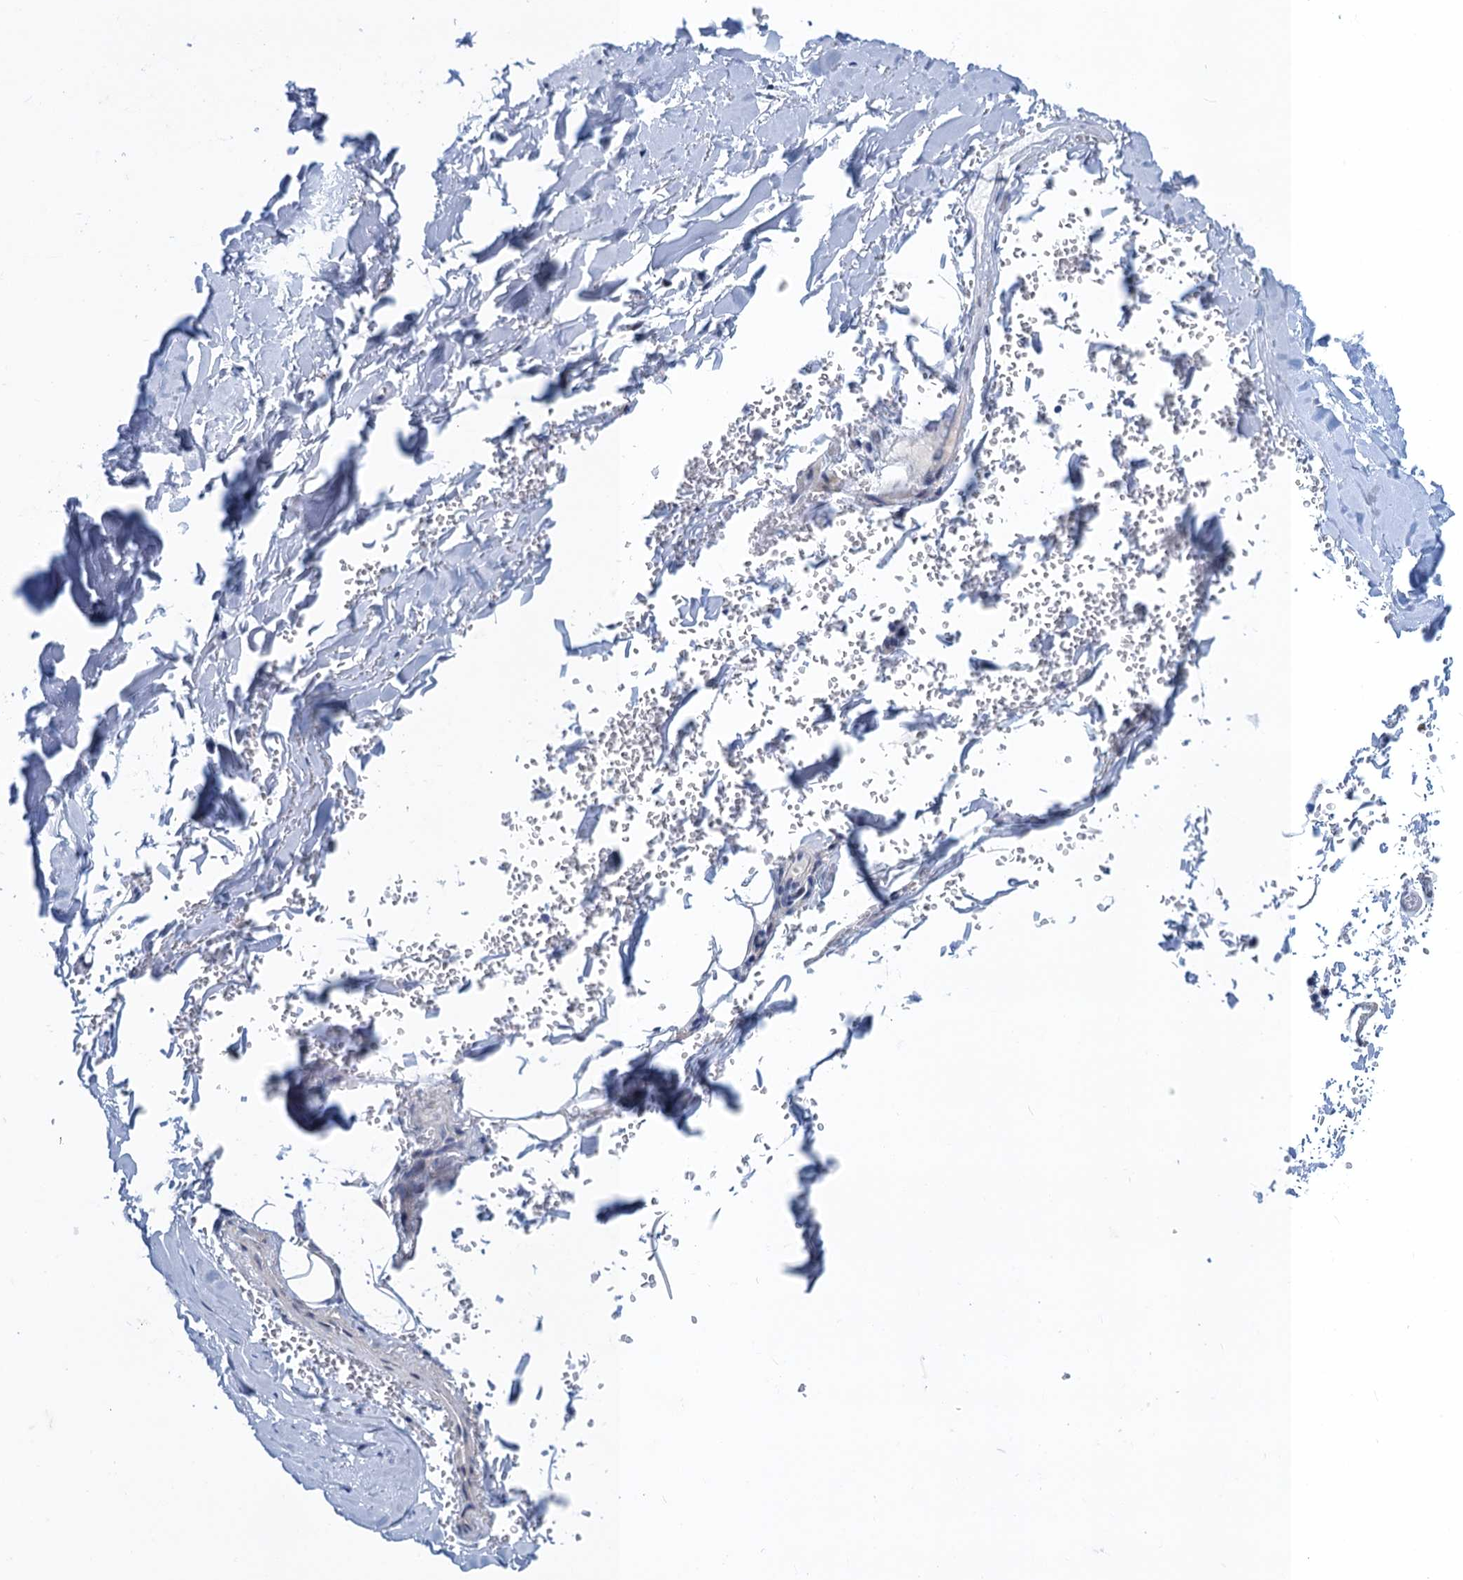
{"staining": {"intensity": "negative", "quantity": "none", "location": "none"}, "tissue": "adipose tissue", "cell_type": "Adipocytes", "image_type": "normal", "snomed": [{"axis": "morphology", "description": "Normal tissue, NOS"}, {"axis": "topography", "description": "Cartilage tissue"}], "caption": "Immunohistochemistry of benign human adipose tissue shows no positivity in adipocytes. (DAB immunohistochemistry (IHC) visualized using brightfield microscopy, high magnification).", "gene": "GINS3", "patient": {"sex": "female", "age": 63}}